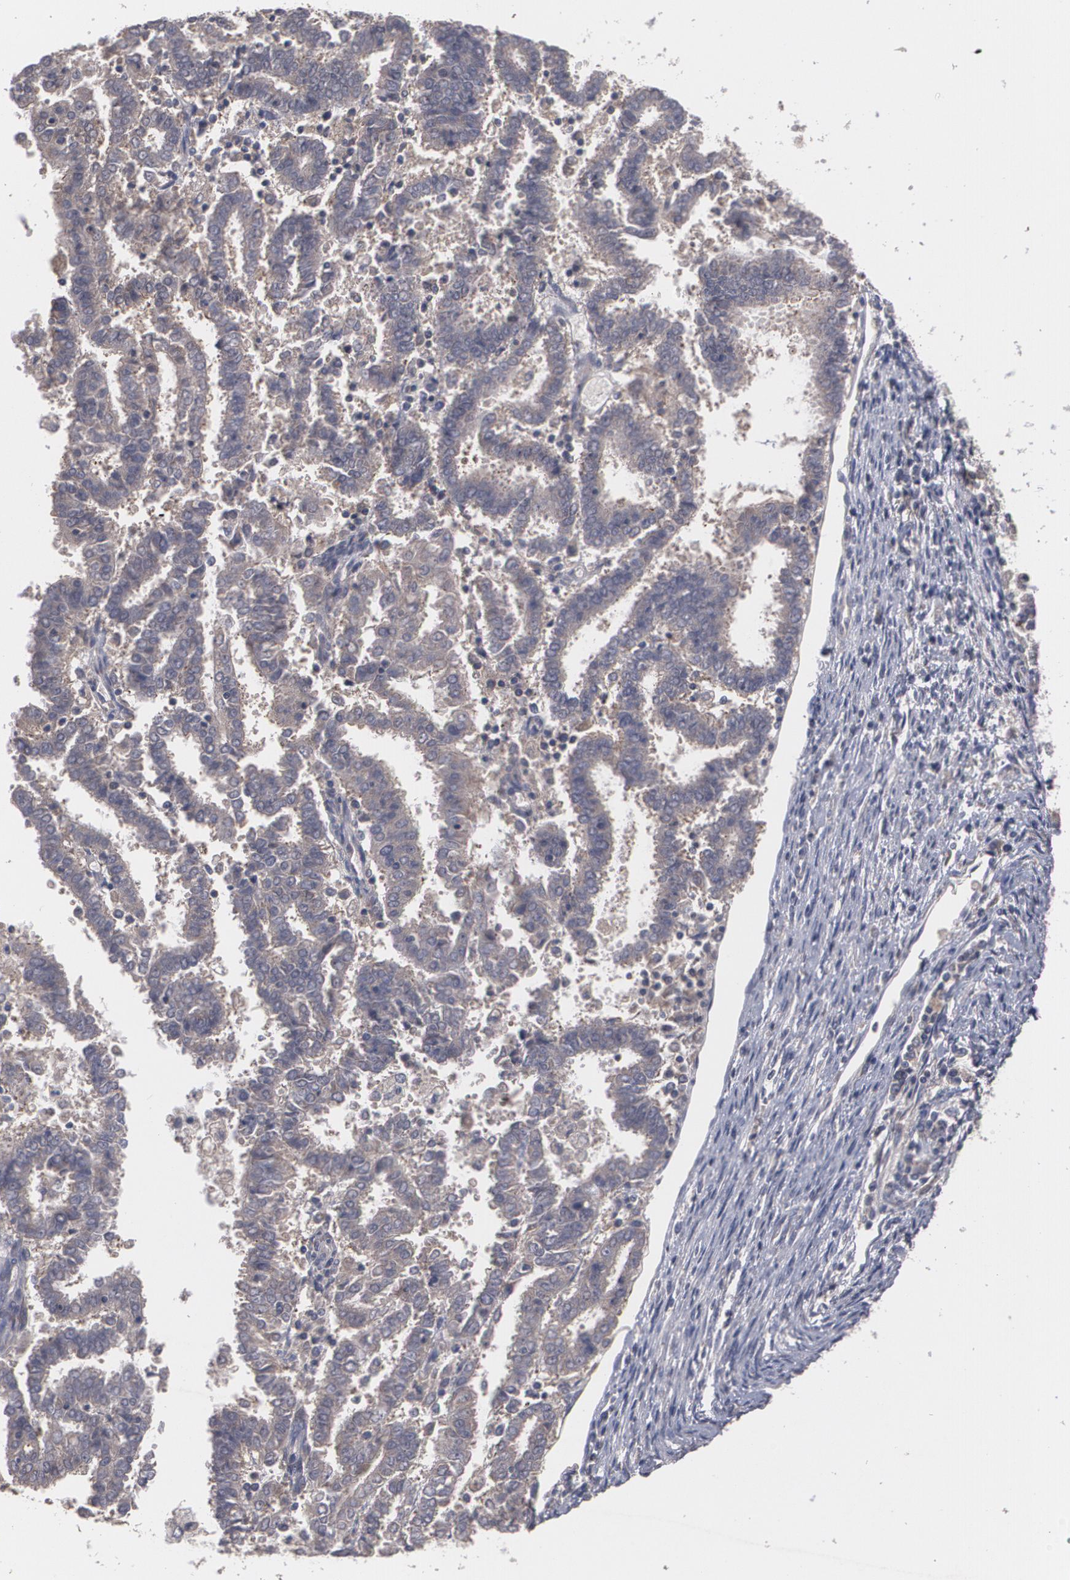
{"staining": {"intensity": "moderate", "quantity": ">75%", "location": "cytoplasmic/membranous"}, "tissue": "endometrial cancer", "cell_type": "Tumor cells", "image_type": "cancer", "snomed": [{"axis": "morphology", "description": "Adenocarcinoma, NOS"}, {"axis": "topography", "description": "Uterus"}], "caption": "Tumor cells reveal medium levels of moderate cytoplasmic/membranous expression in about >75% of cells in human endometrial adenocarcinoma.", "gene": "ARF6", "patient": {"sex": "female", "age": 83}}